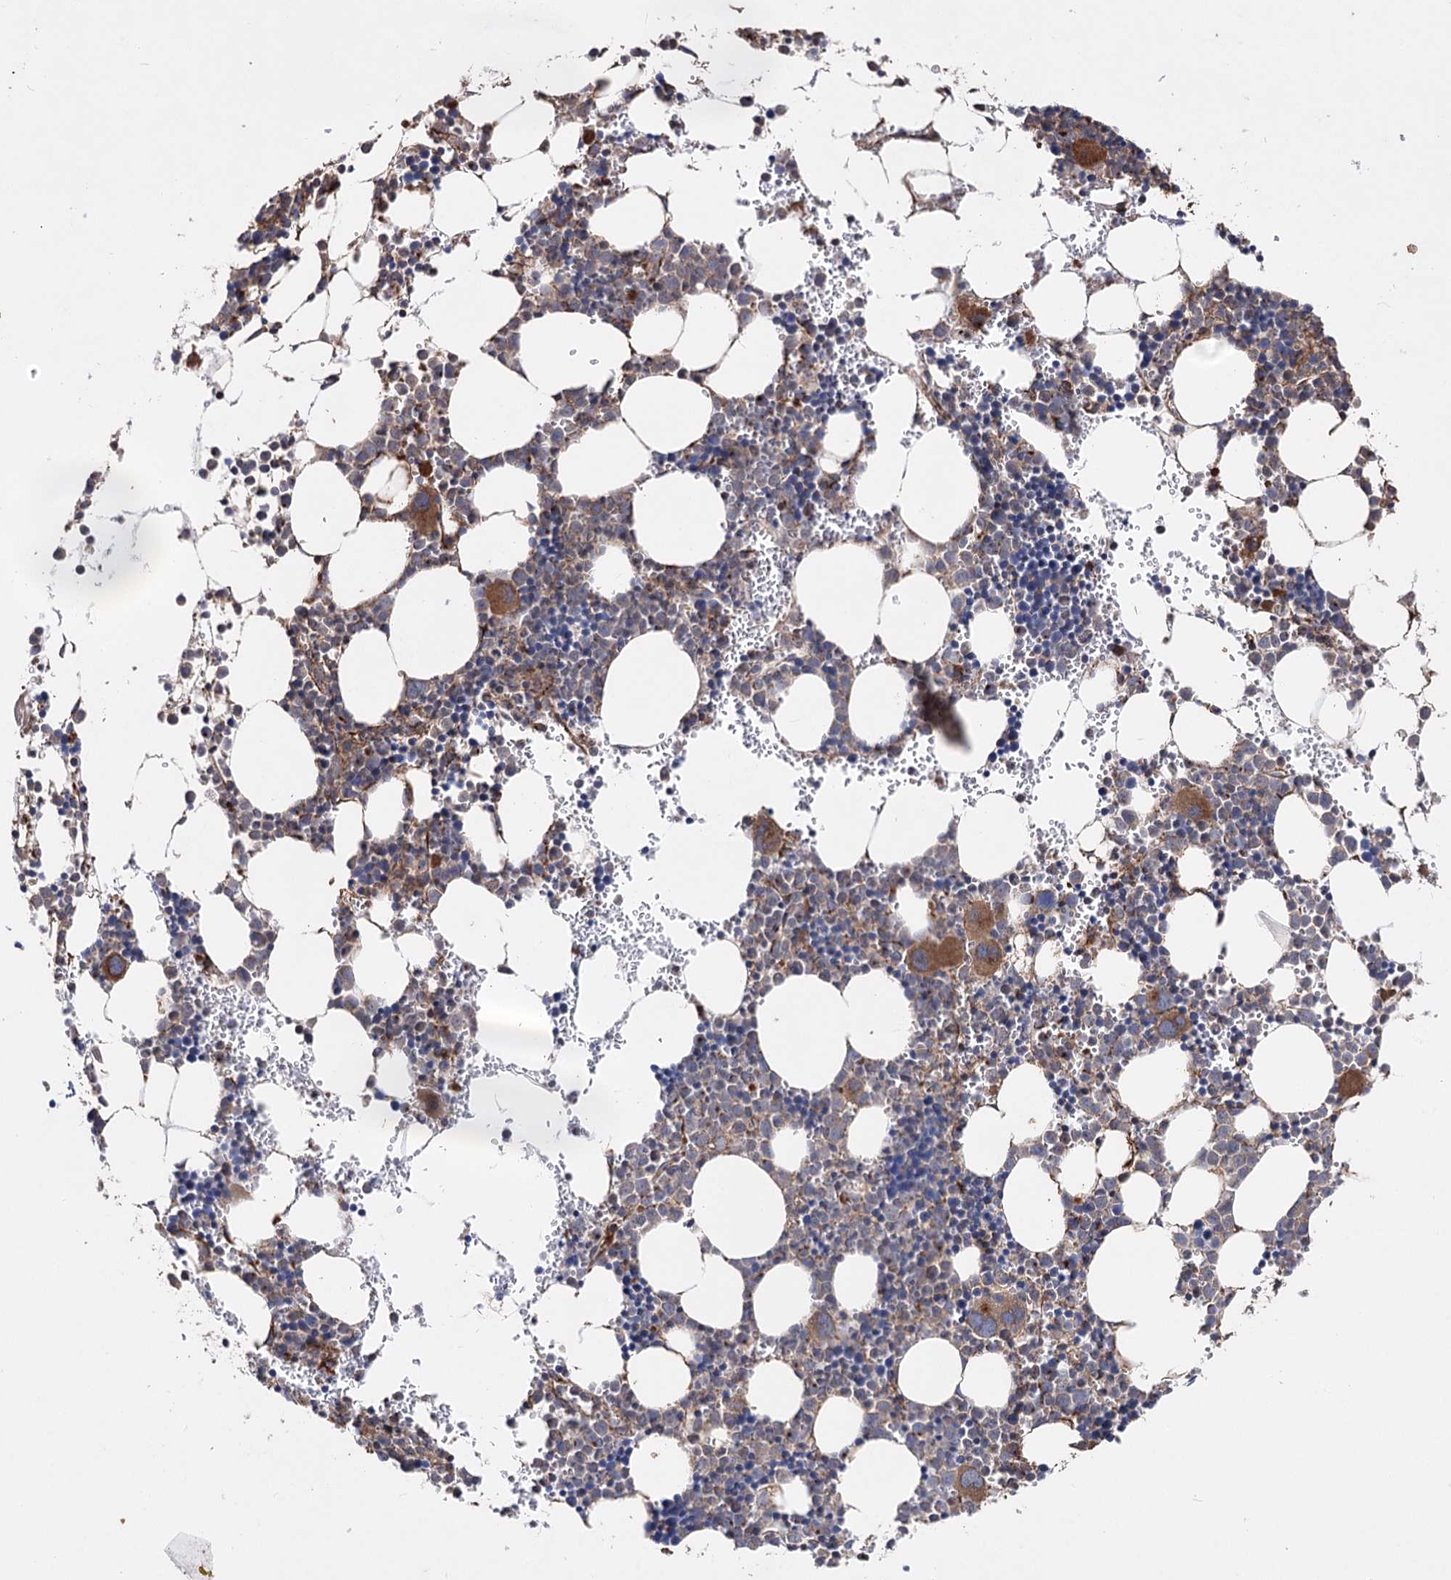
{"staining": {"intensity": "moderate", "quantity": "25%-75%", "location": "cytoplasmic/membranous"}, "tissue": "bone marrow", "cell_type": "Hematopoietic cells", "image_type": "normal", "snomed": [{"axis": "morphology", "description": "Normal tissue, NOS"}, {"axis": "topography", "description": "Bone marrow"}], "caption": "A photomicrograph of bone marrow stained for a protein exhibits moderate cytoplasmic/membranous brown staining in hematopoietic cells. (brown staining indicates protein expression, while blue staining denotes nuclei).", "gene": "ARHGAP20", "patient": {"sex": "female", "age": 89}}